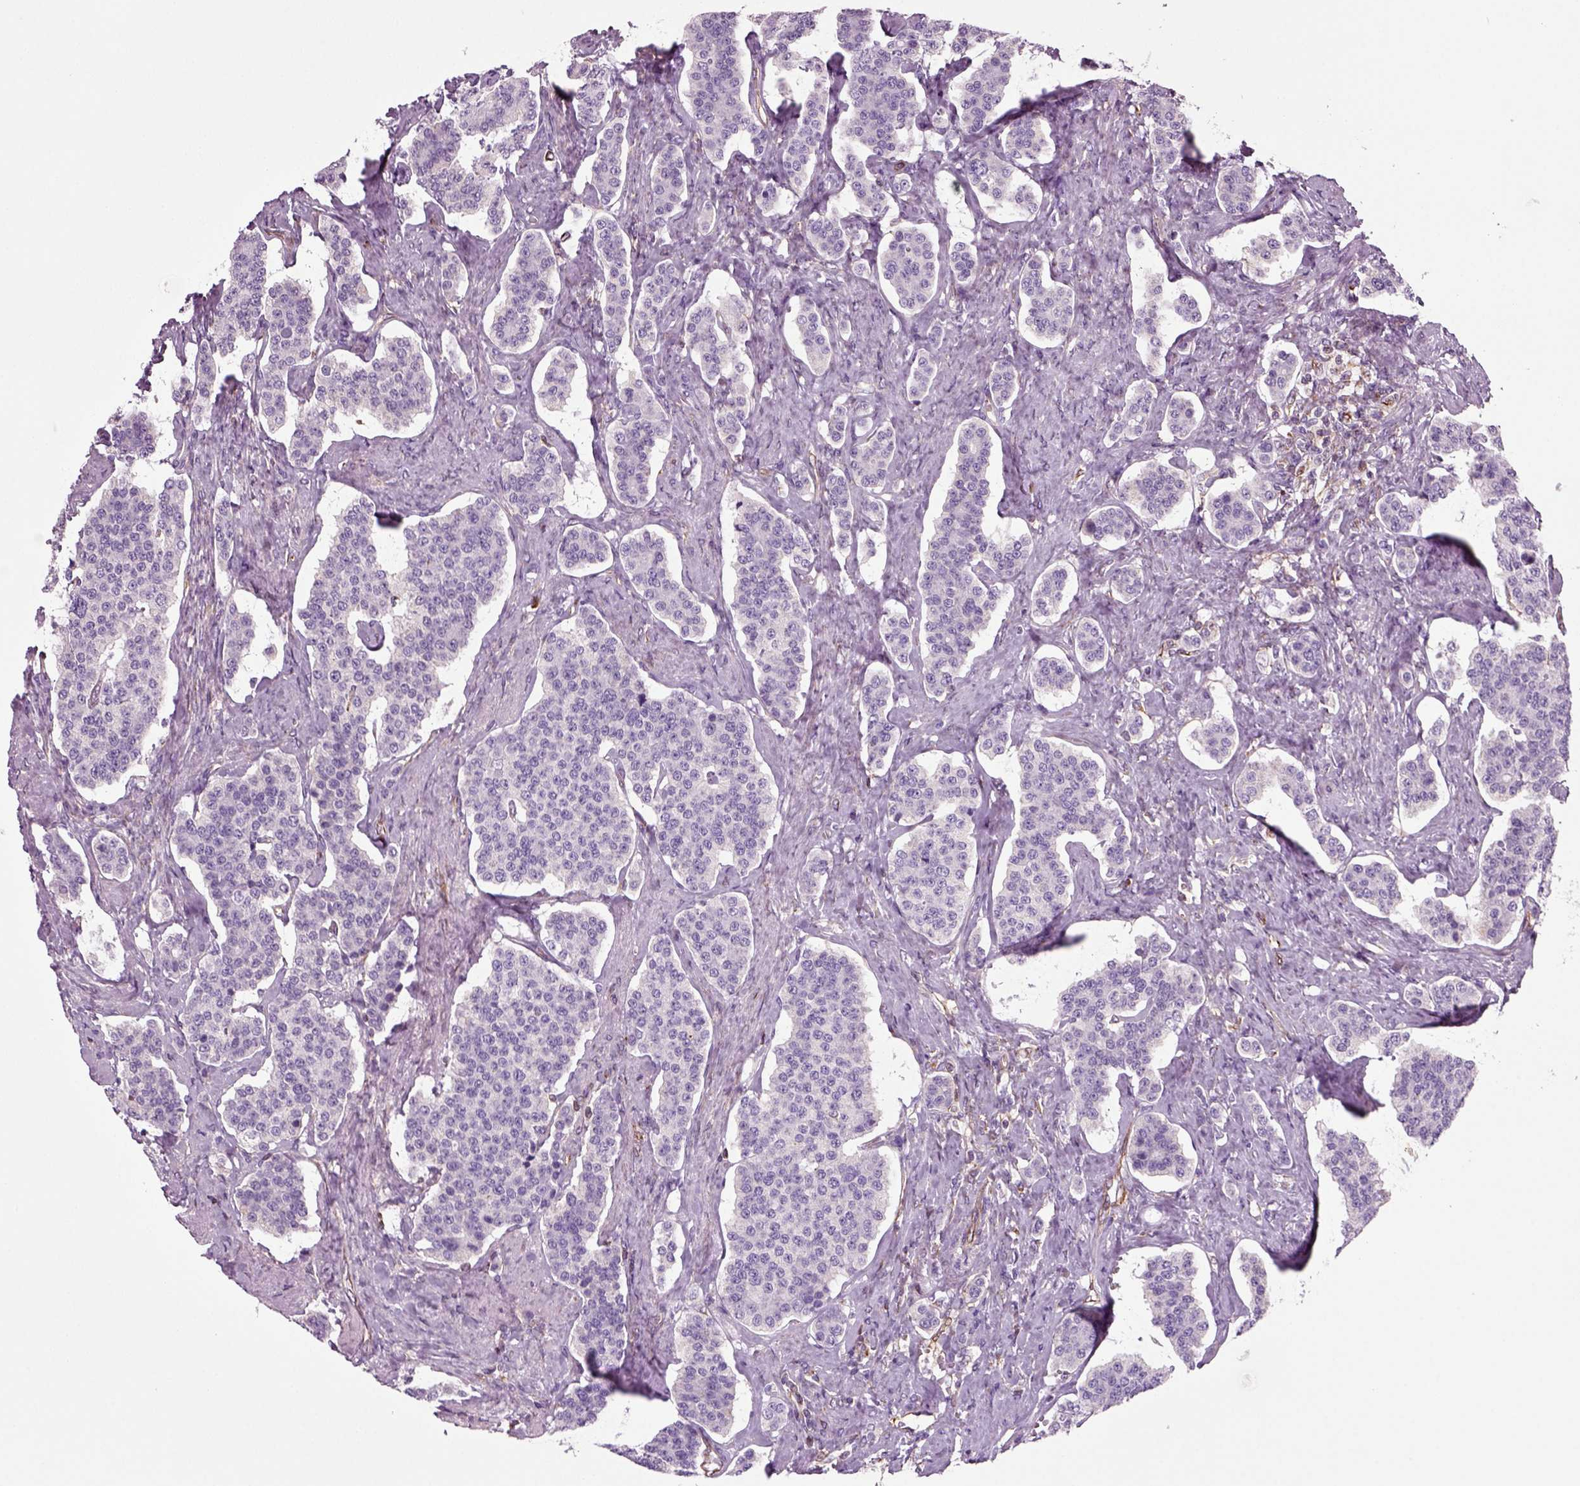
{"staining": {"intensity": "negative", "quantity": "none", "location": "none"}, "tissue": "carcinoid", "cell_type": "Tumor cells", "image_type": "cancer", "snomed": [{"axis": "morphology", "description": "Carcinoid, malignant, NOS"}, {"axis": "topography", "description": "Small intestine"}], "caption": "Image shows no significant protein staining in tumor cells of malignant carcinoid.", "gene": "ACER3", "patient": {"sex": "female", "age": 58}}